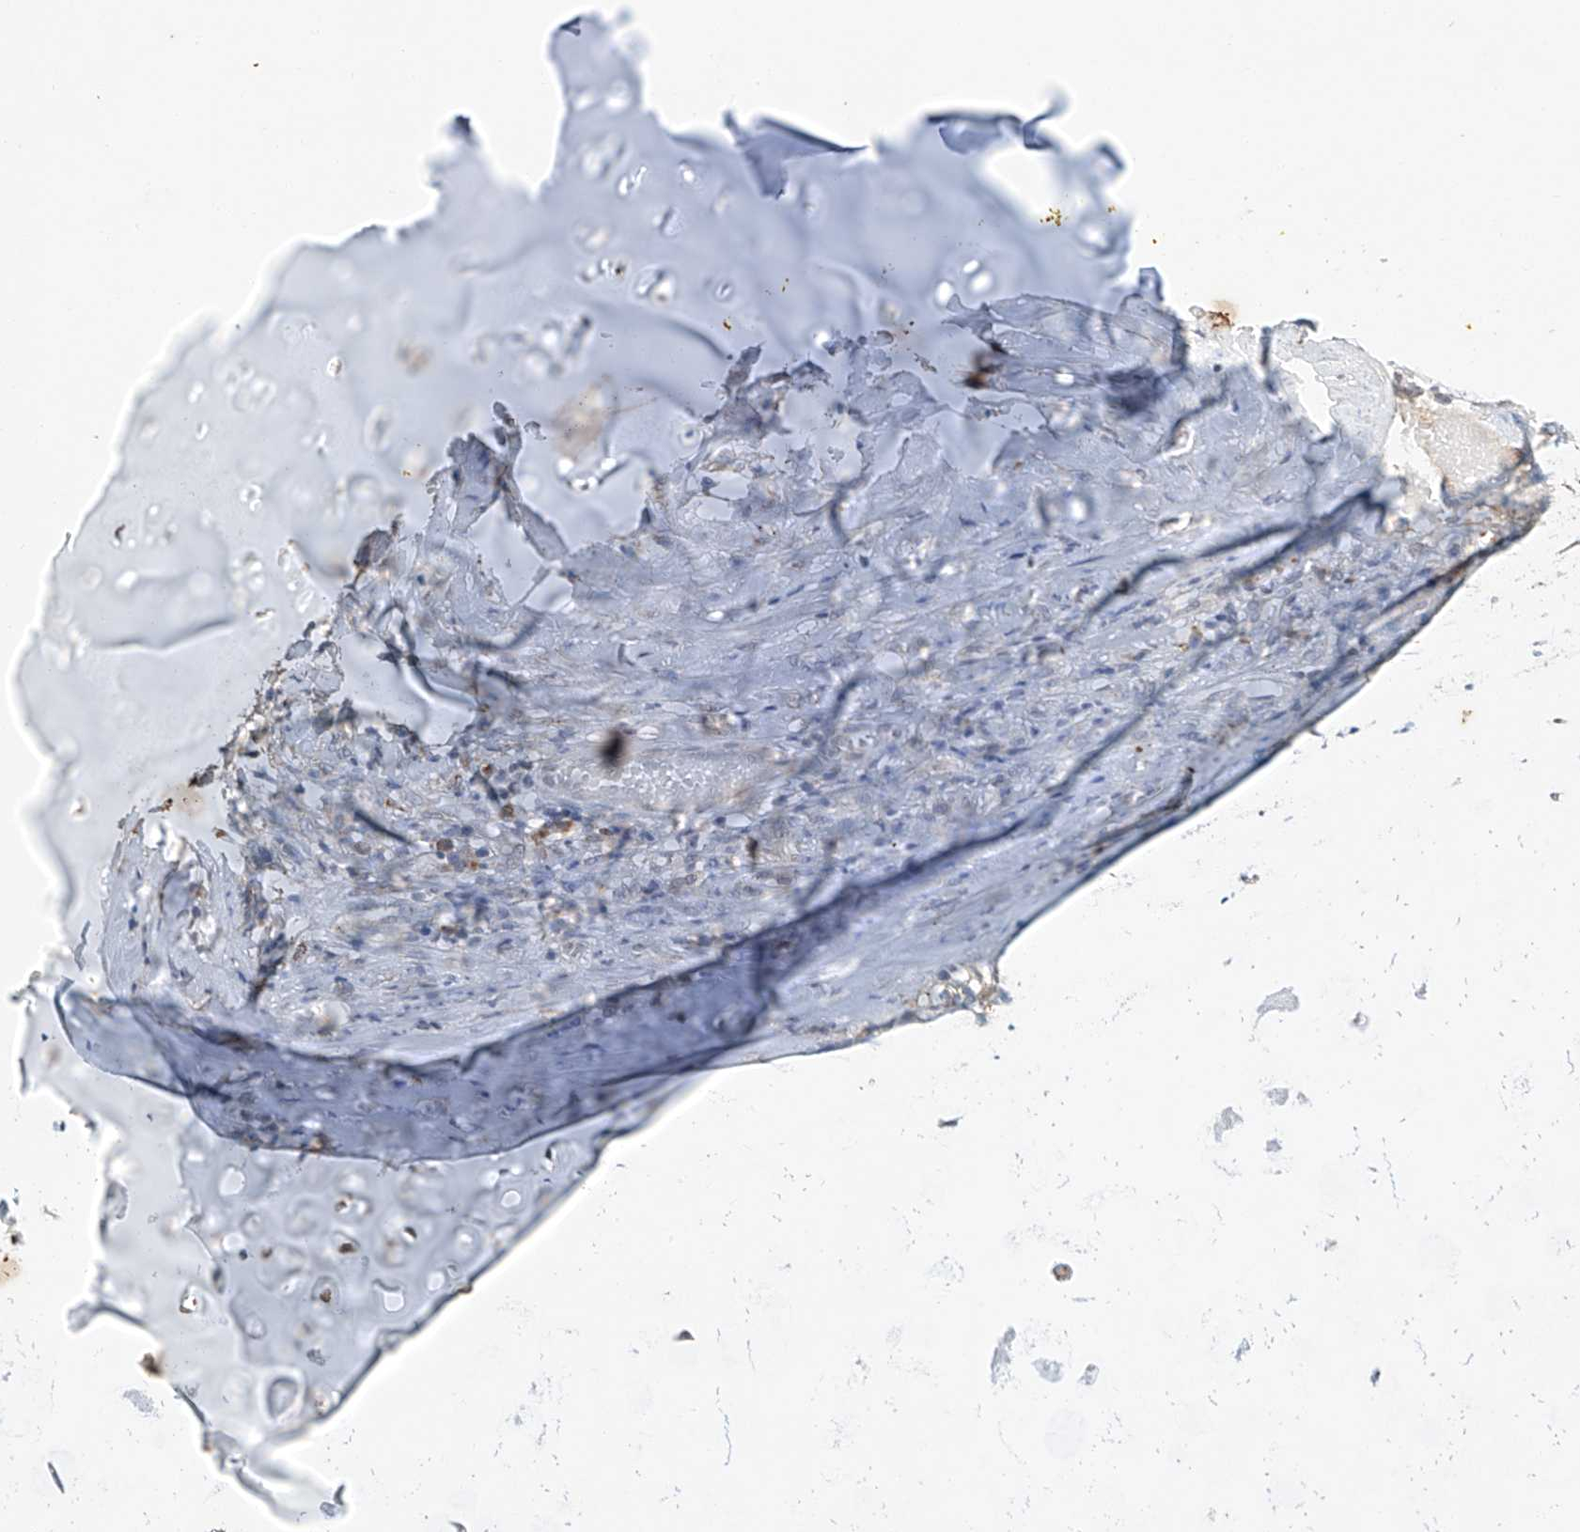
{"staining": {"intensity": "negative", "quantity": "none", "location": "none"}, "tissue": "adipose tissue", "cell_type": "Adipocytes", "image_type": "normal", "snomed": [{"axis": "morphology", "description": "Normal tissue, NOS"}, {"axis": "morphology", "description": "Basal cell carcinoma"}, {"axis": "topography", "description": "Cartilage tissue"}, {"axis": "topography", "description": "Nasopharynx"}, {"axis": "topography", "description": "Oral tissue"}], "caption": "Immunohistochemical staining of benign adipose tissue exhibits no significant positivity in adipocytes. (DAB (3,3'-diaminobenzidine) IHC with hematoxylin counter stain).", "gene": "CTDP1", "patient": {"sex": "female", "age": 77}}